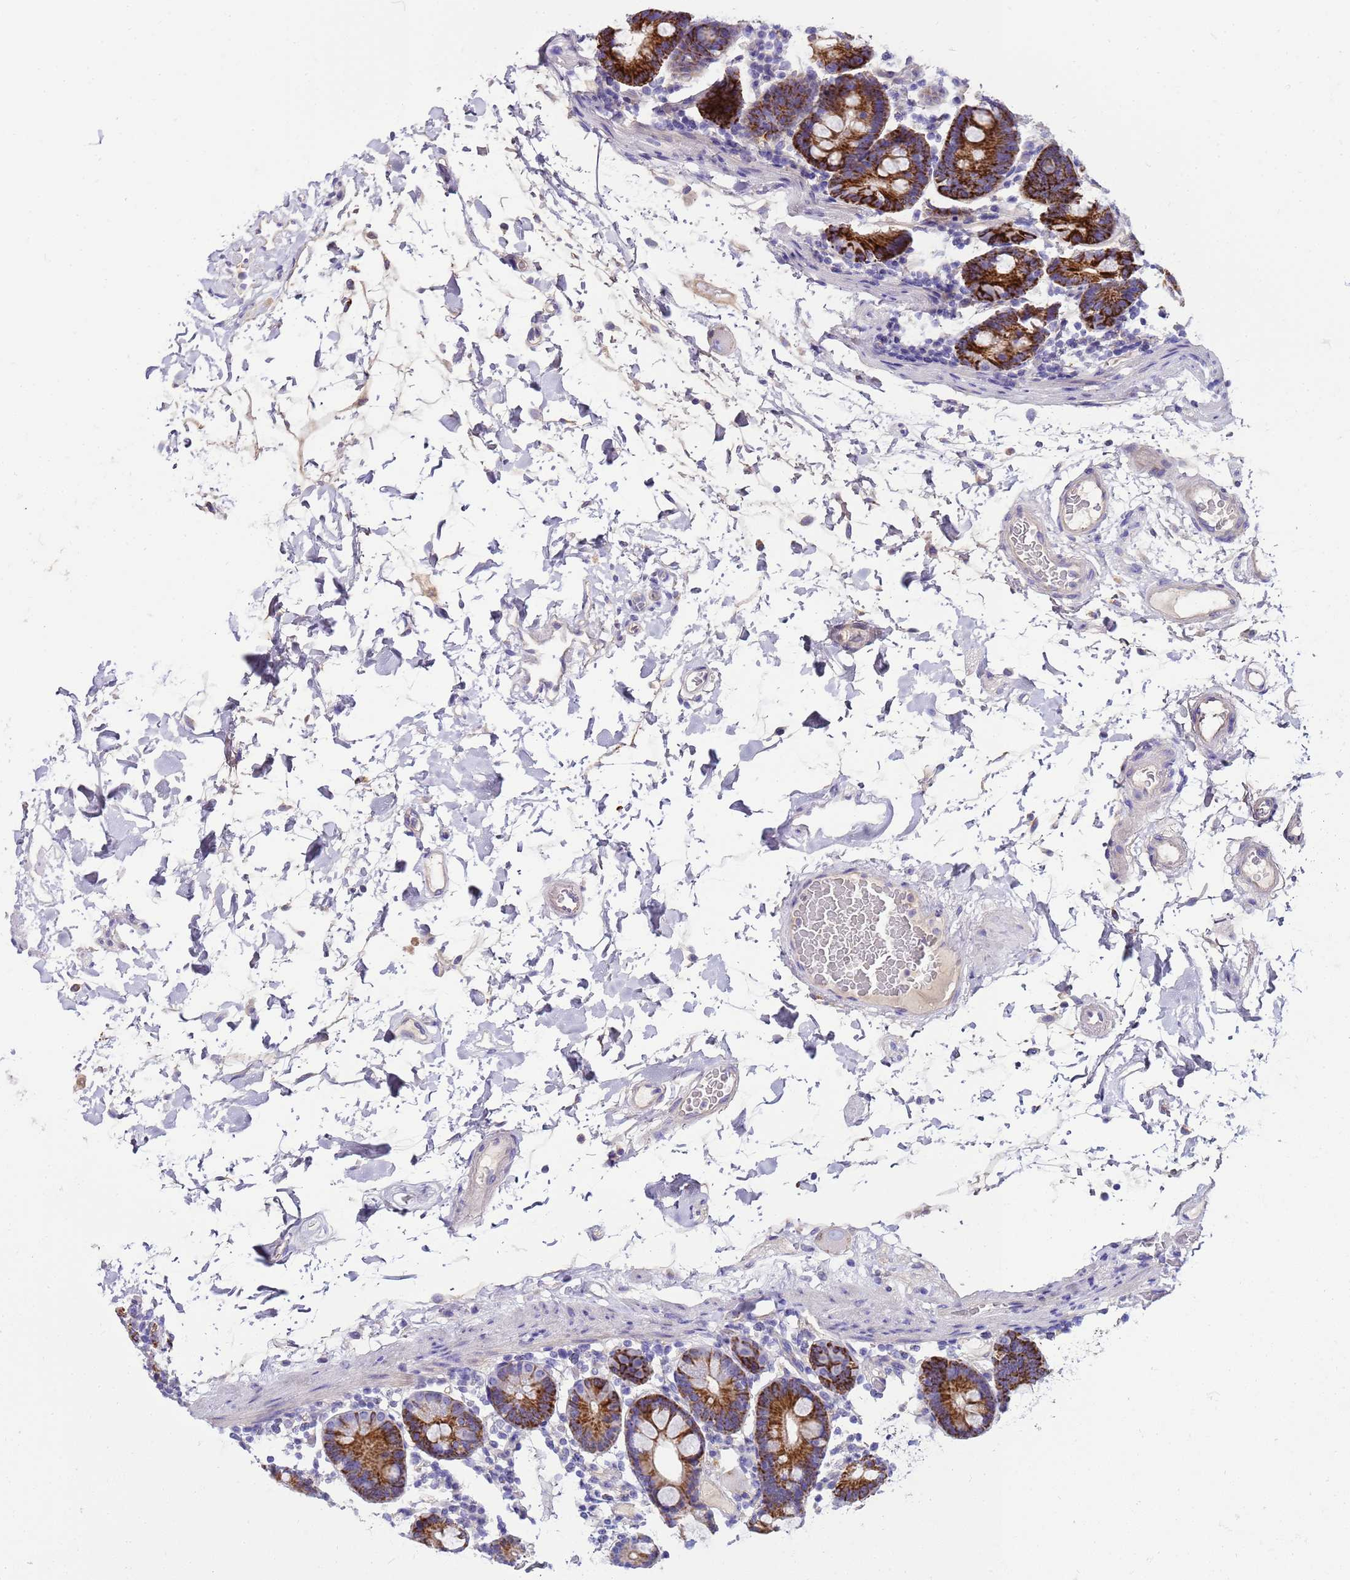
{"staining": {"intensity": "strong", "quantity": "25%-75%", "location": "cytoplasmic/membranous"}, "tissue": "duodenum", "cell_type": "Glandular cells", "image_type": "normal", "snomed": [{"axis": "morphology", "description": "Normal tissue, NOS"}, {"axis": "topography", "description": "Duodenum"}], "caption": "A high amount of strong cytoplasmic/membranous staining is present in about 25%-75% of glandular cells in unremarkable duodenum.", "gene": "RIPPLY2", "patient": {"sex": "male", "age": 55}}